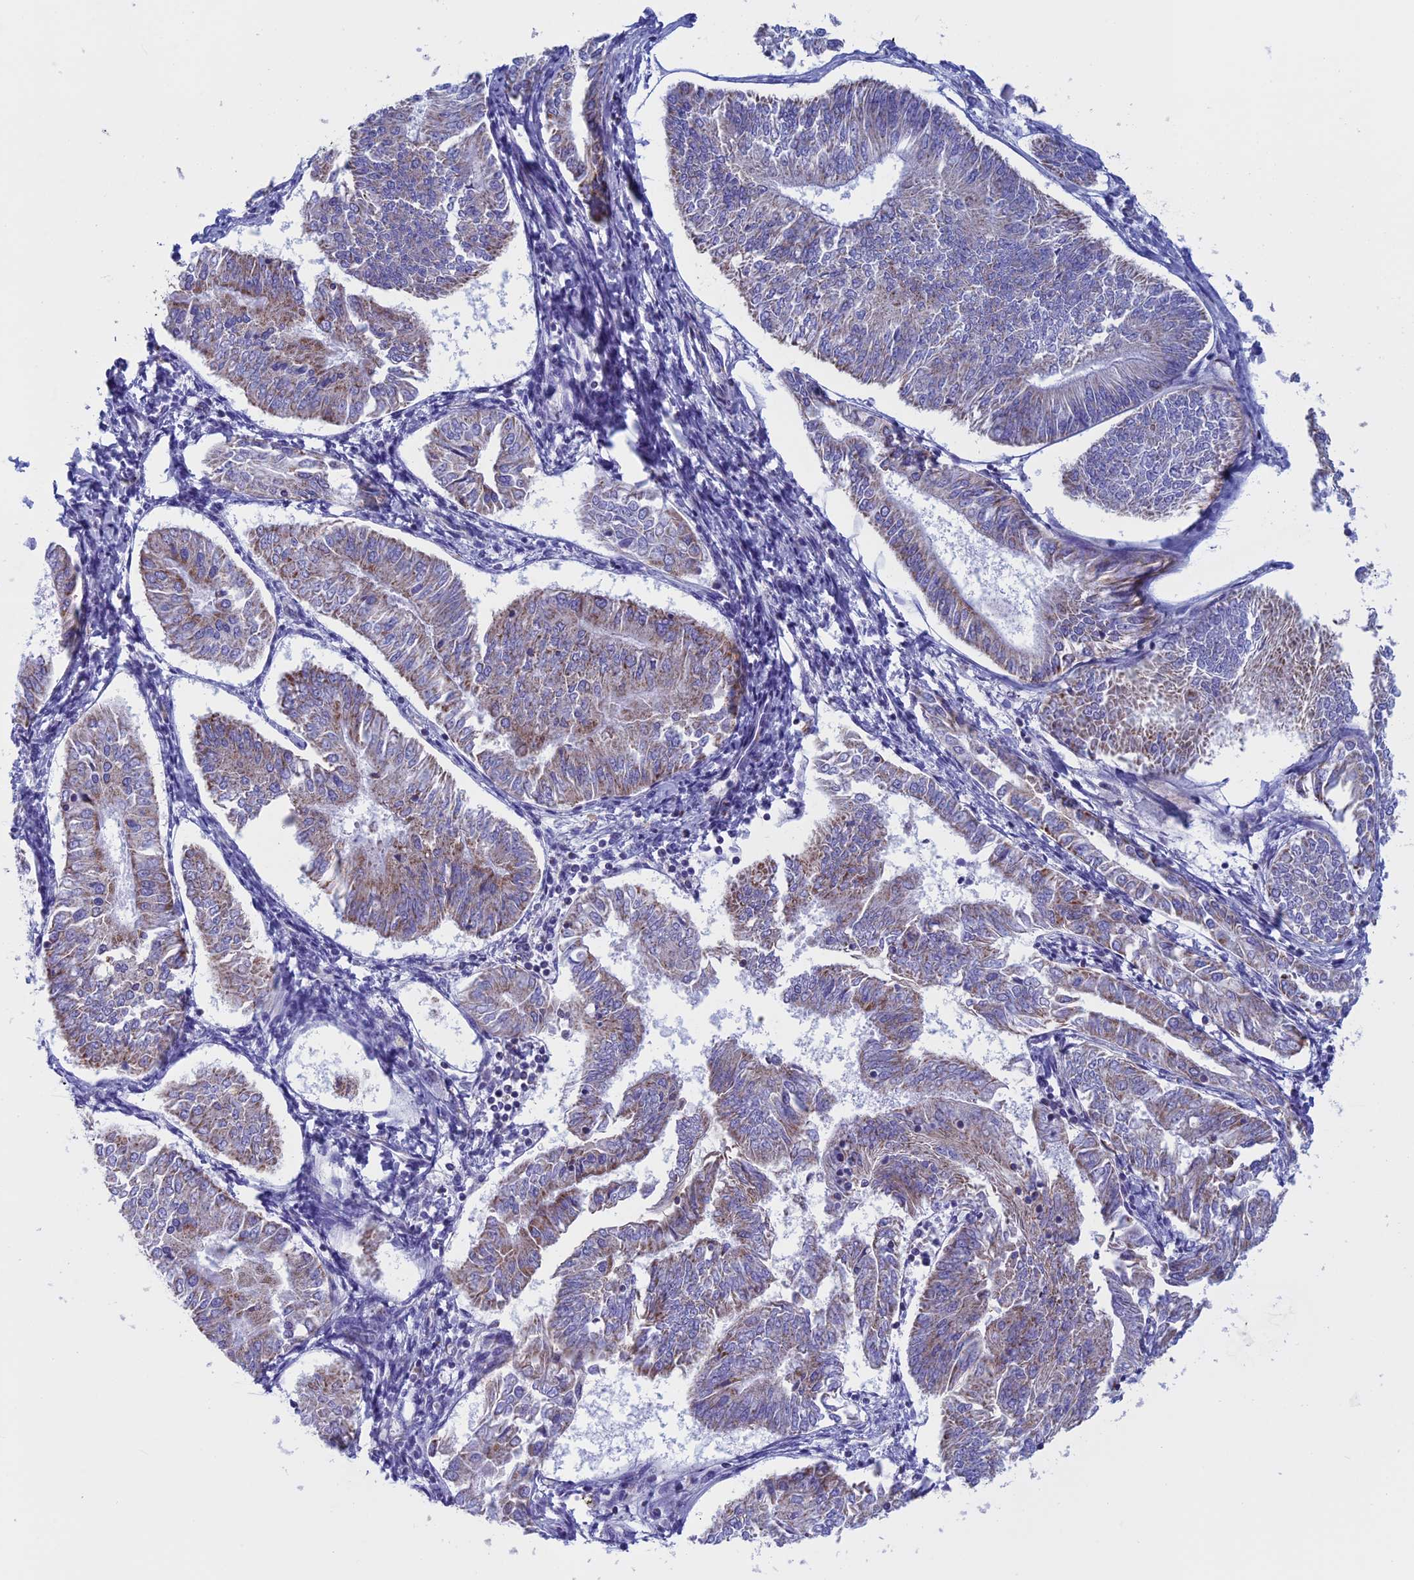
{"staining": {"intensity": "moderate", "quantity": "25%-75%", "location": "cytoplasmic/membranous"}, "tissue": "endometrial cancer", "cell_type": "Tumor cells", "image_type": "cancer", "snomed": [{"axis": "morphology", "description": "Adenocarcinoma, NOS"}, {"axis": "topography", "description": "Endometrium"}], "caption": "Tumor cells exhibit medium levels of moderate cytoplasmic/membranous expression in approximately 25%-75% of cells in human endometrial cancer (adenocarcinoma).", "gene": "NDUFB9", "patient": {"sex": "female", "age": 58}}